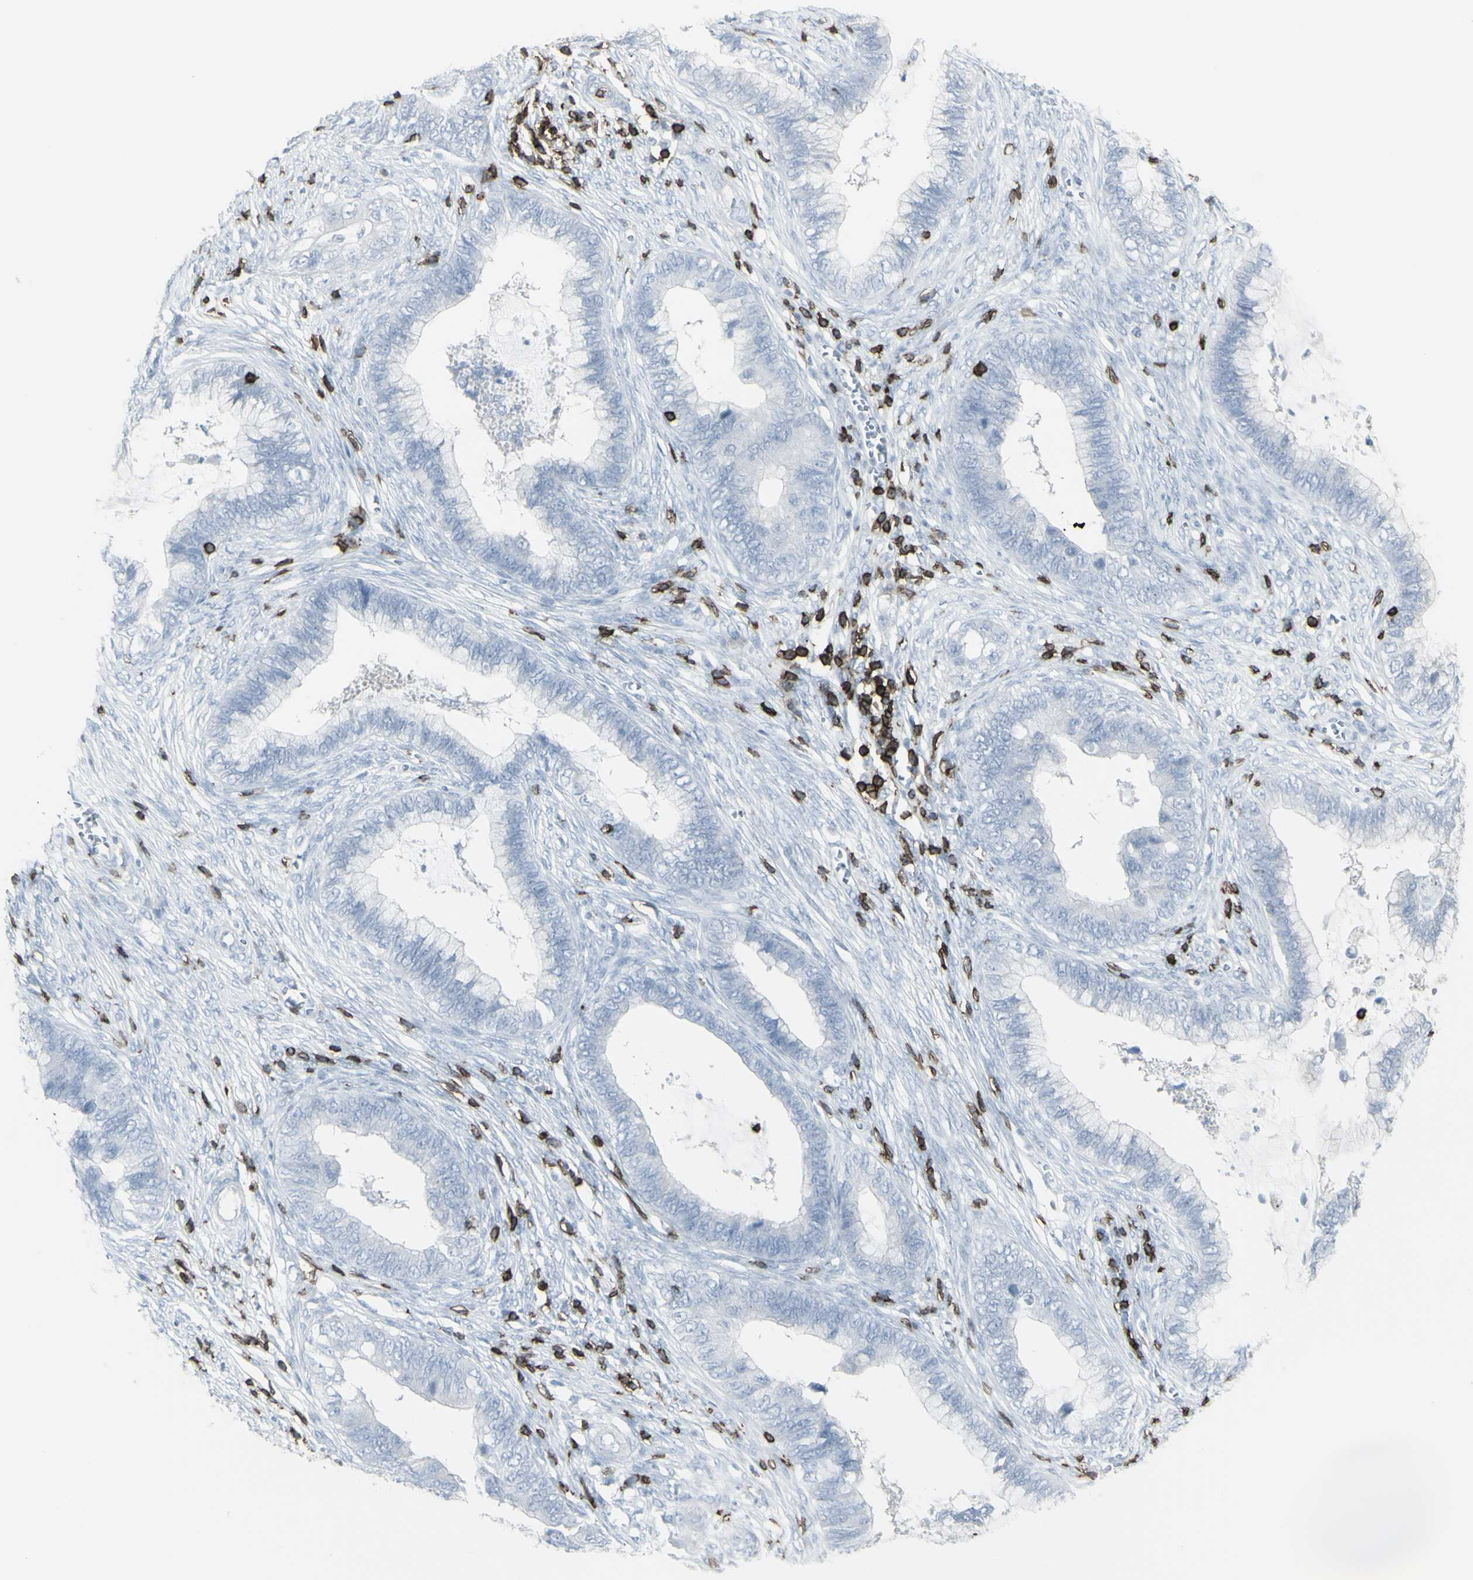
{"staining": {"intensity": "negative", "quantity": "none", "location": "none"}, "tissue": "cervical cancer", "cell_type": "Tumor cells", "image_type": "cancer", "snomed": [{"axis": "morphology", "description": "Adenocarcinoma, NOS"}, {"axis": "topography", "description": "Cervix"}], "caption": "DAB (3,3'-diaminobenzidine) immunohistochemical staining of cervical cancer reveals no significant positivity in tumor cells.", "gene": "CD247", "patient": {"sex": "female", "age": 44}}